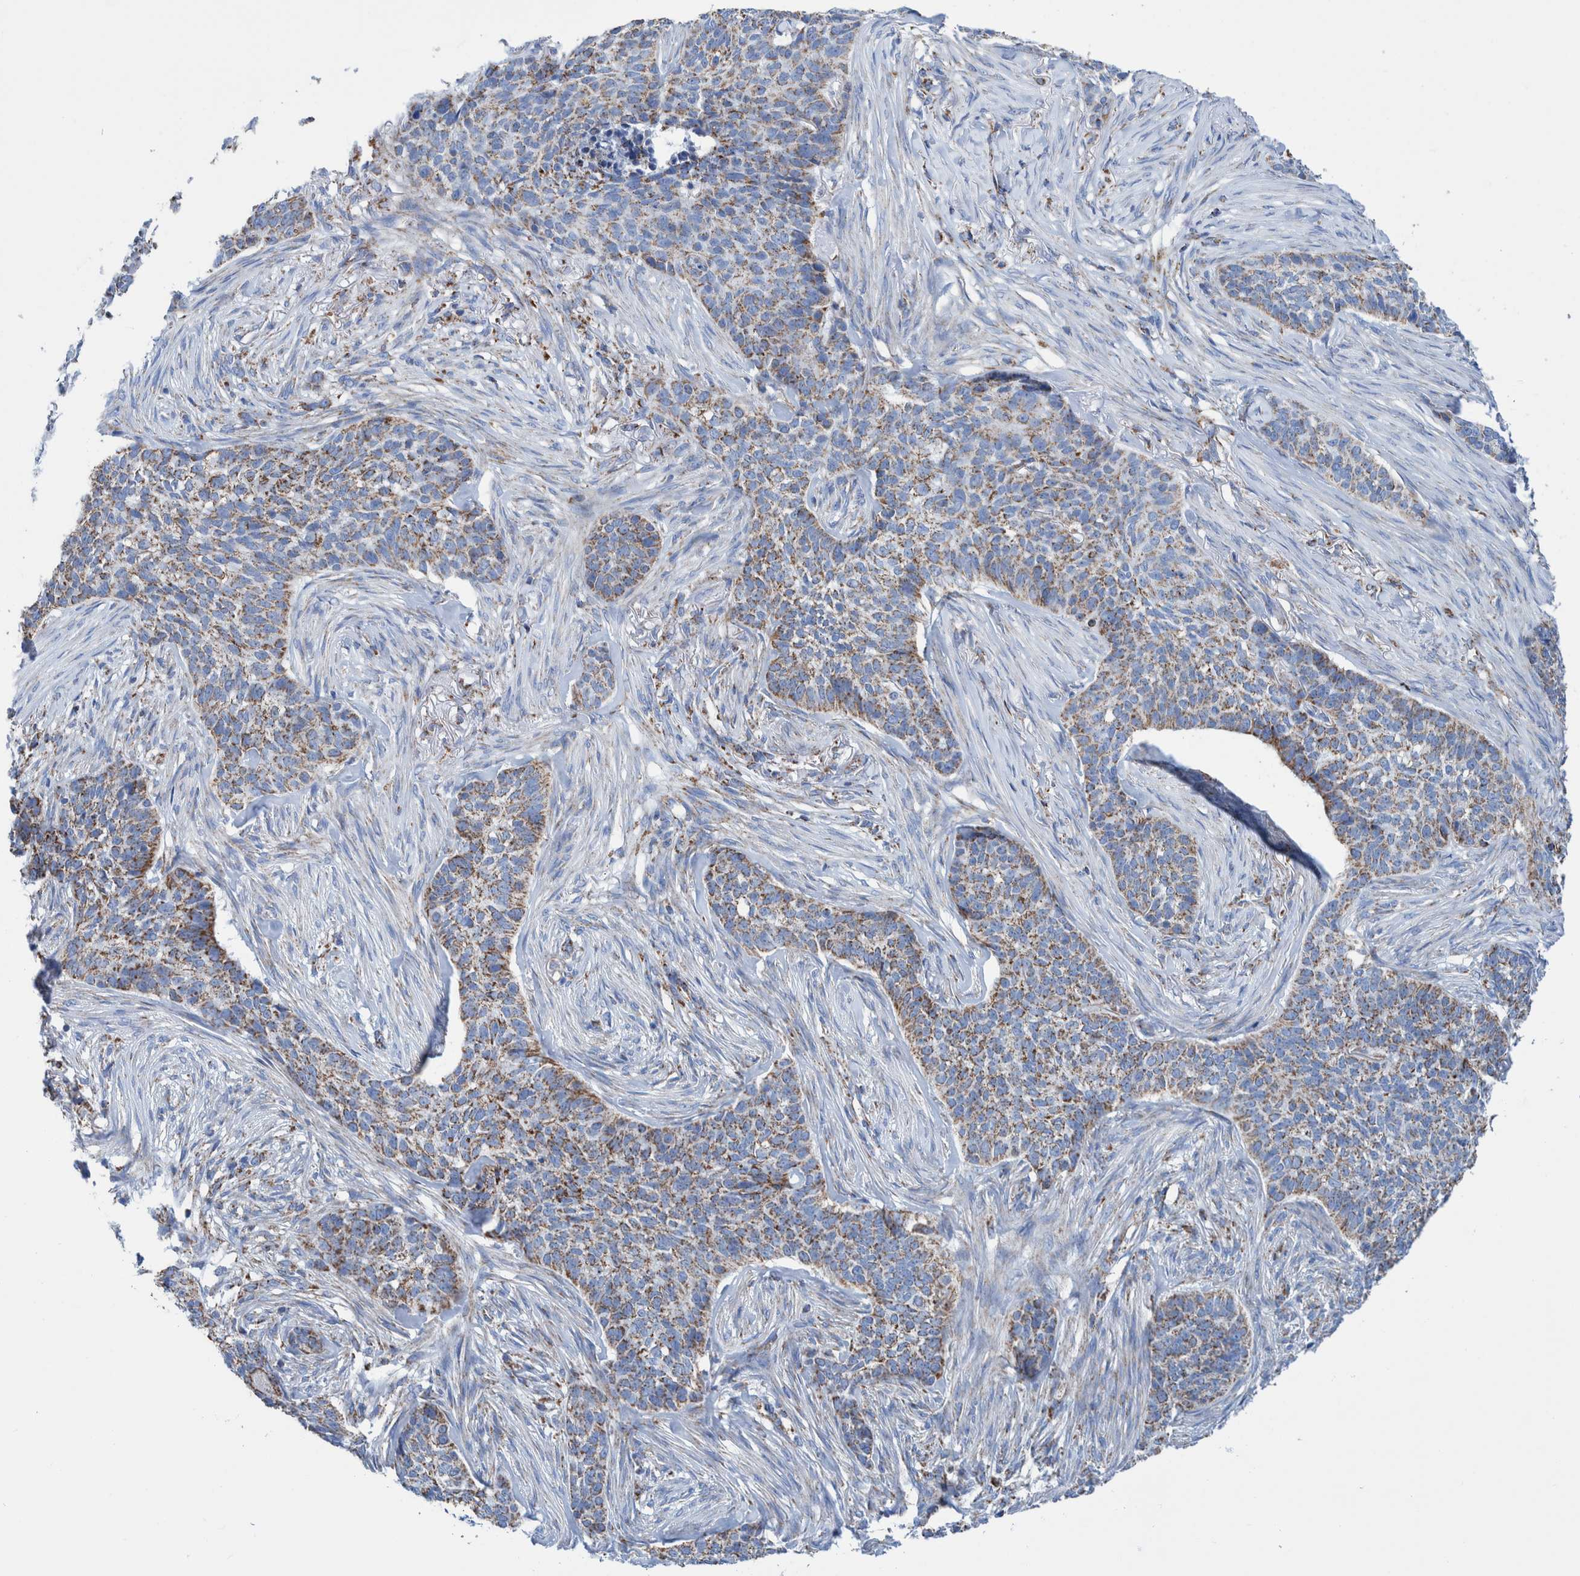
{"staining": {"intensity": "weak", "quantity": ">75%", "location": "cytoplasmic/membranous"}, "tissue": "skin cancer", "cell_type": "Tumor cells", "image_type": "cancer", "snomed": [{"axis": "morphology", "description": "Basal cell carcinoma"}, {"axis": "topography", "description": "Skin"}], "caption": "High-power microscopy captured an immunohistochemistry (IHC) histopathology image of skin cancer, revealing weak cytoplasmic/membranous positivity in about >75% of tumor cells. The staining was performed using DAB, with brown indicating positive protein expression. Nuclei are stained blue with hematoxylin.", "gene": "DECR1", "patient": {"sex": "male", "age": 85}}